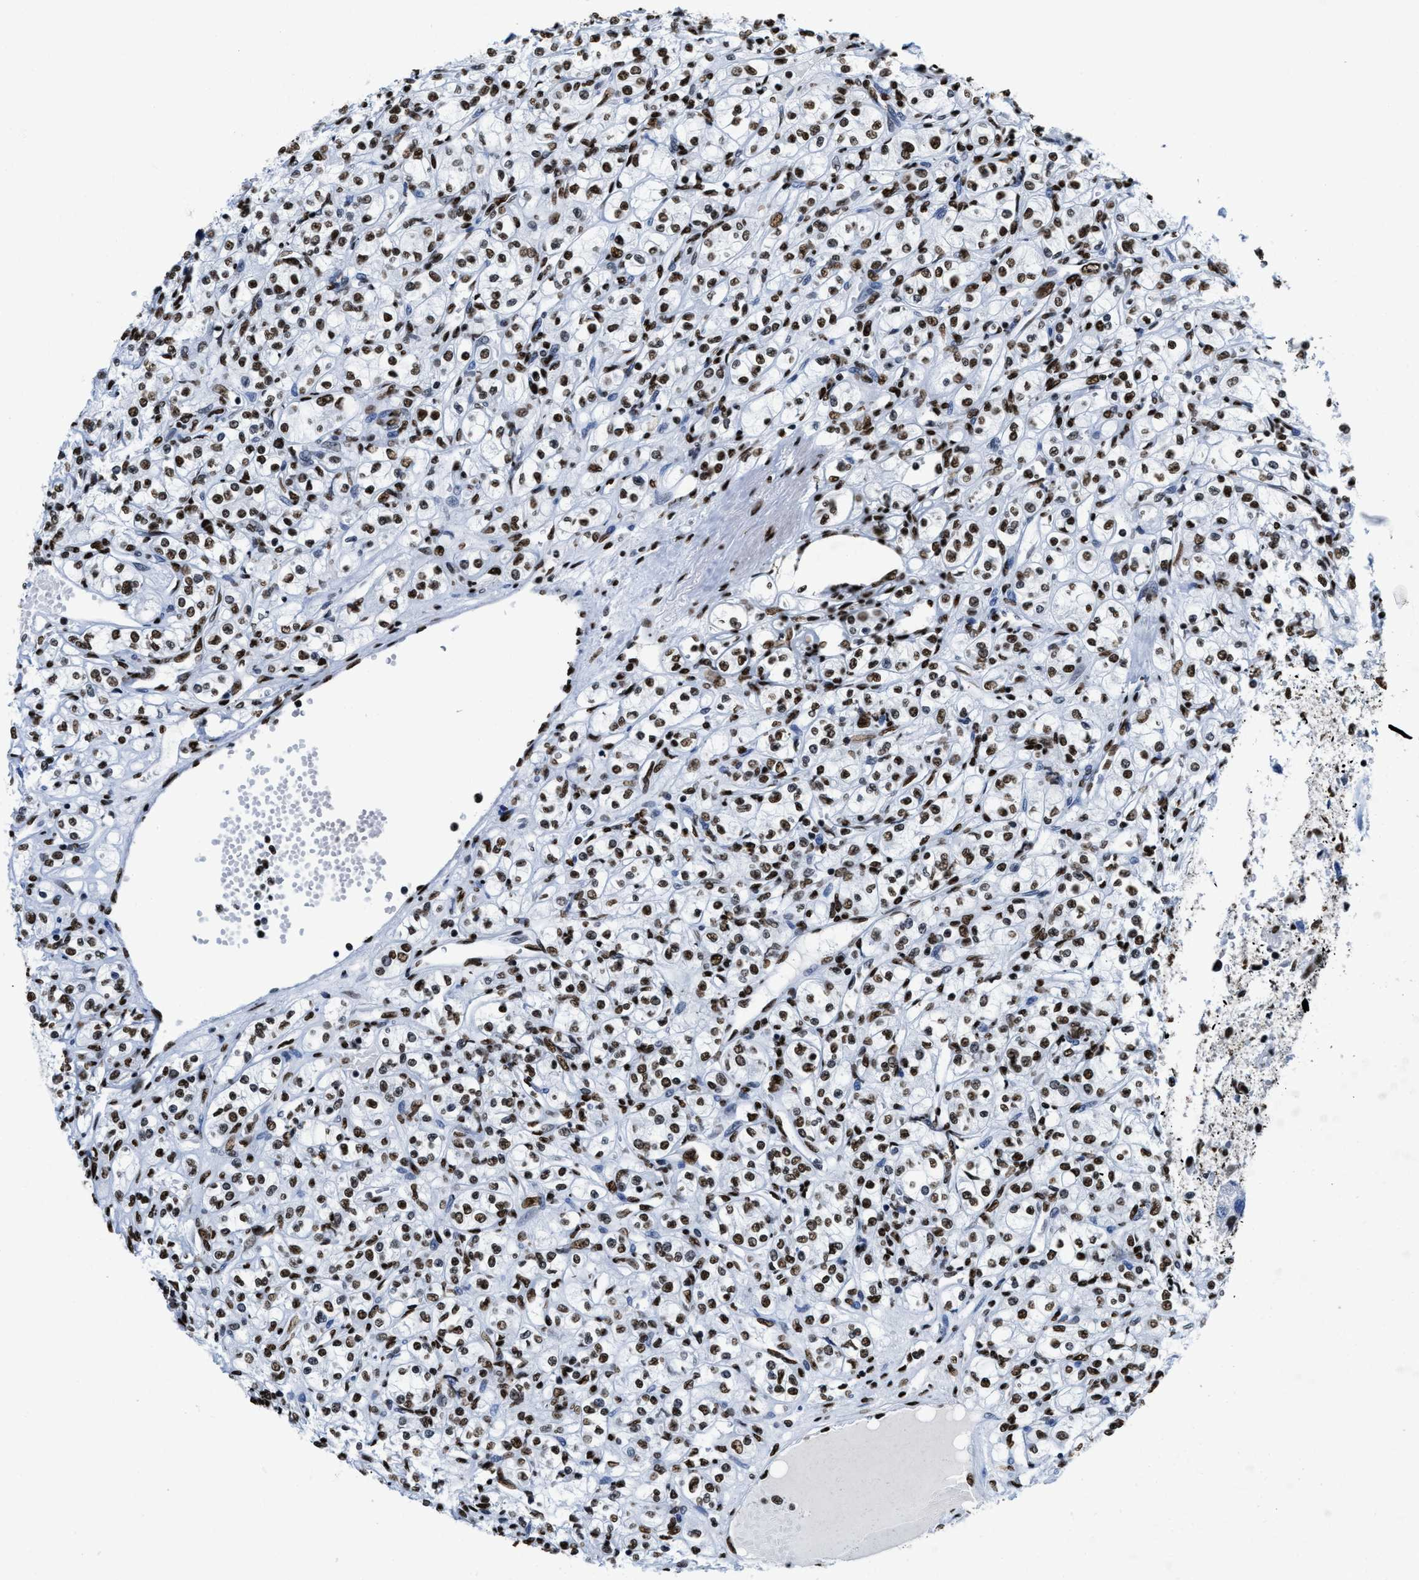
{"staining": {"intensity": "strong", "quantity": ">75%", "location": "nuclear"}, "tissue": "renal cancer", "cell_type": "Tumor cells", "image_type": "cancer", "snomed": [{"axis": "morphology", "description": "Adenocarcinoma, NOS"}, {"axis": "topography", "description": "Kidney"}], "caption": "Protein staining by immunohistochemistry (IHC) reveals strong nuclear positivity in about >75% of tumor cells in renal cancer.", "gene": "SMARCC2", "patient": {"sex": "male", "age": 77}}